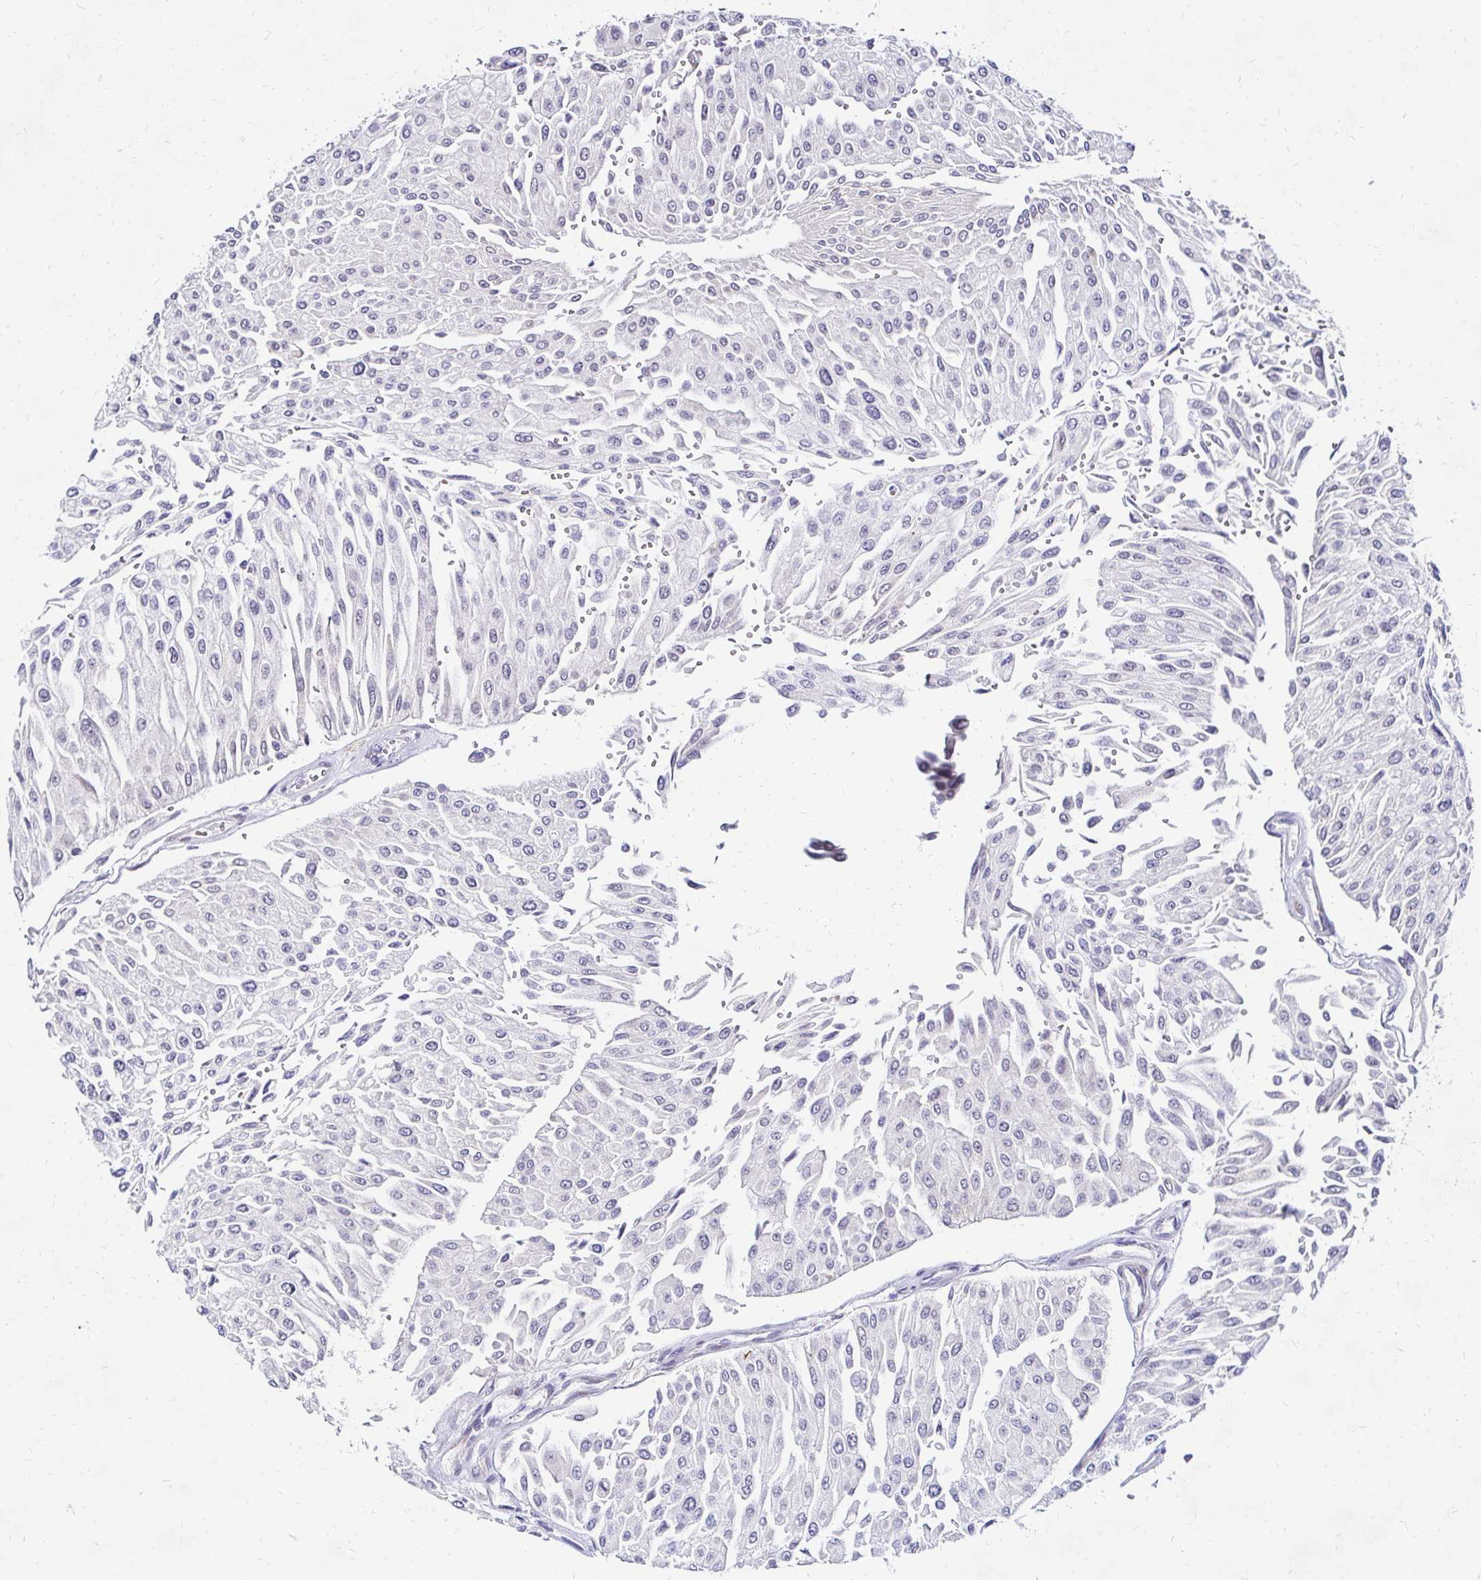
{"staining": {"intensity": "negative", "quantity": "none", "location": "none"}, "tissue": "urothelial cancer", "cell_type": "Tumor cells", "image_type": "cancer", "snomed": [{"axis": "morphology", "description": "Urothelial carcinoma, NOS"}, {"axis": "topography", "description": "Urinary bladder"}], "caption": "Tumor cells show no significant protein positivity in urothelial cancer. (DAB immunohistochemistry with hematoxylin counter stain).", "gene": "IDUA", "patient": {"sex": "male", "age": 67}}